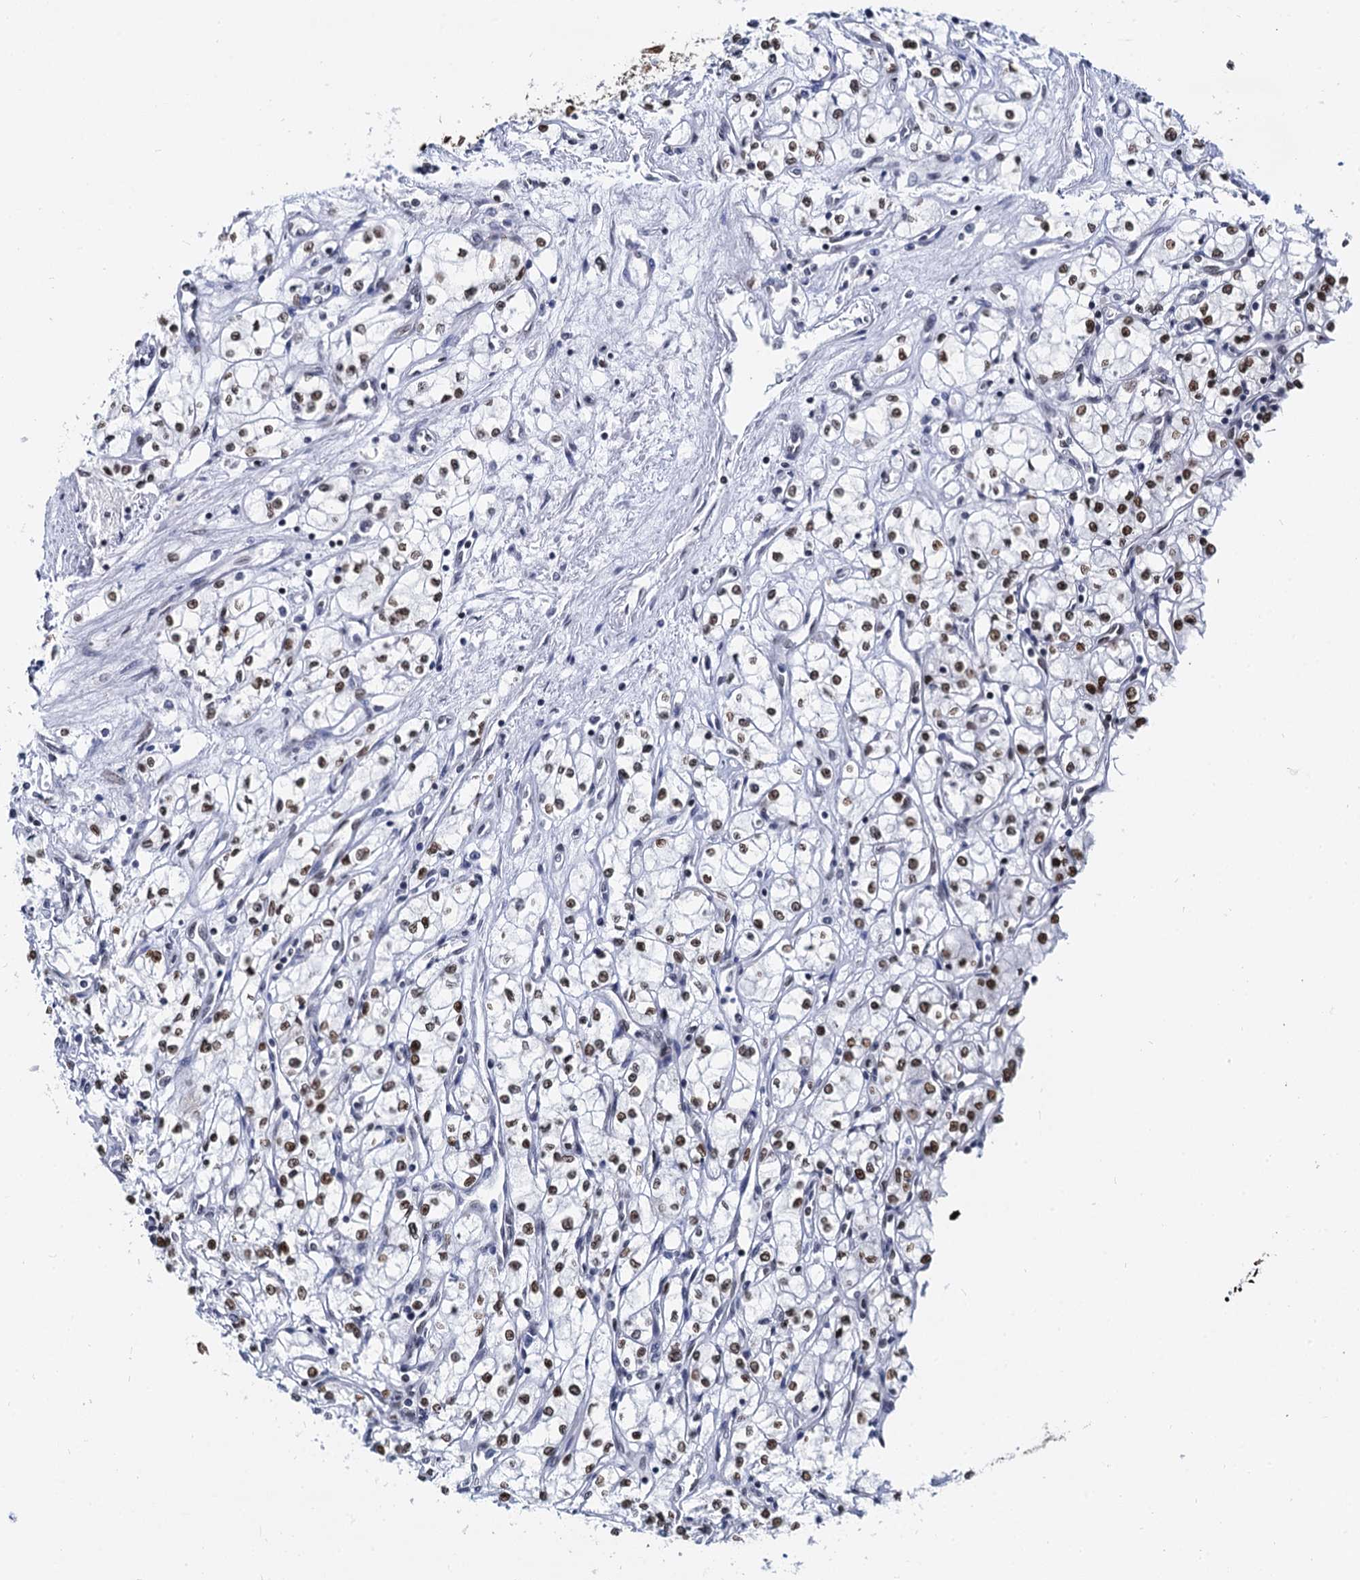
{"staining": {"intensity": "moderate", "quantity": ">75%", "location": "nuclear"}, "tissue": "renal cancer", "cell_type": "Tumor cells", "image_type": "cancer", "snomed": [{"axis": "morphology", "description": "Adenocarcinoma, NOS"}, {"axis": "topography", "description": "Kidney"}], "caption": "Approximately >75% of tumor cells in human adenocarcinoma (renal) display moderate nuclear protein expression as visualized by brown immunohistochemical staining.", "gene": "CMAS", "patient": {"sex": "male", "age": 59}}